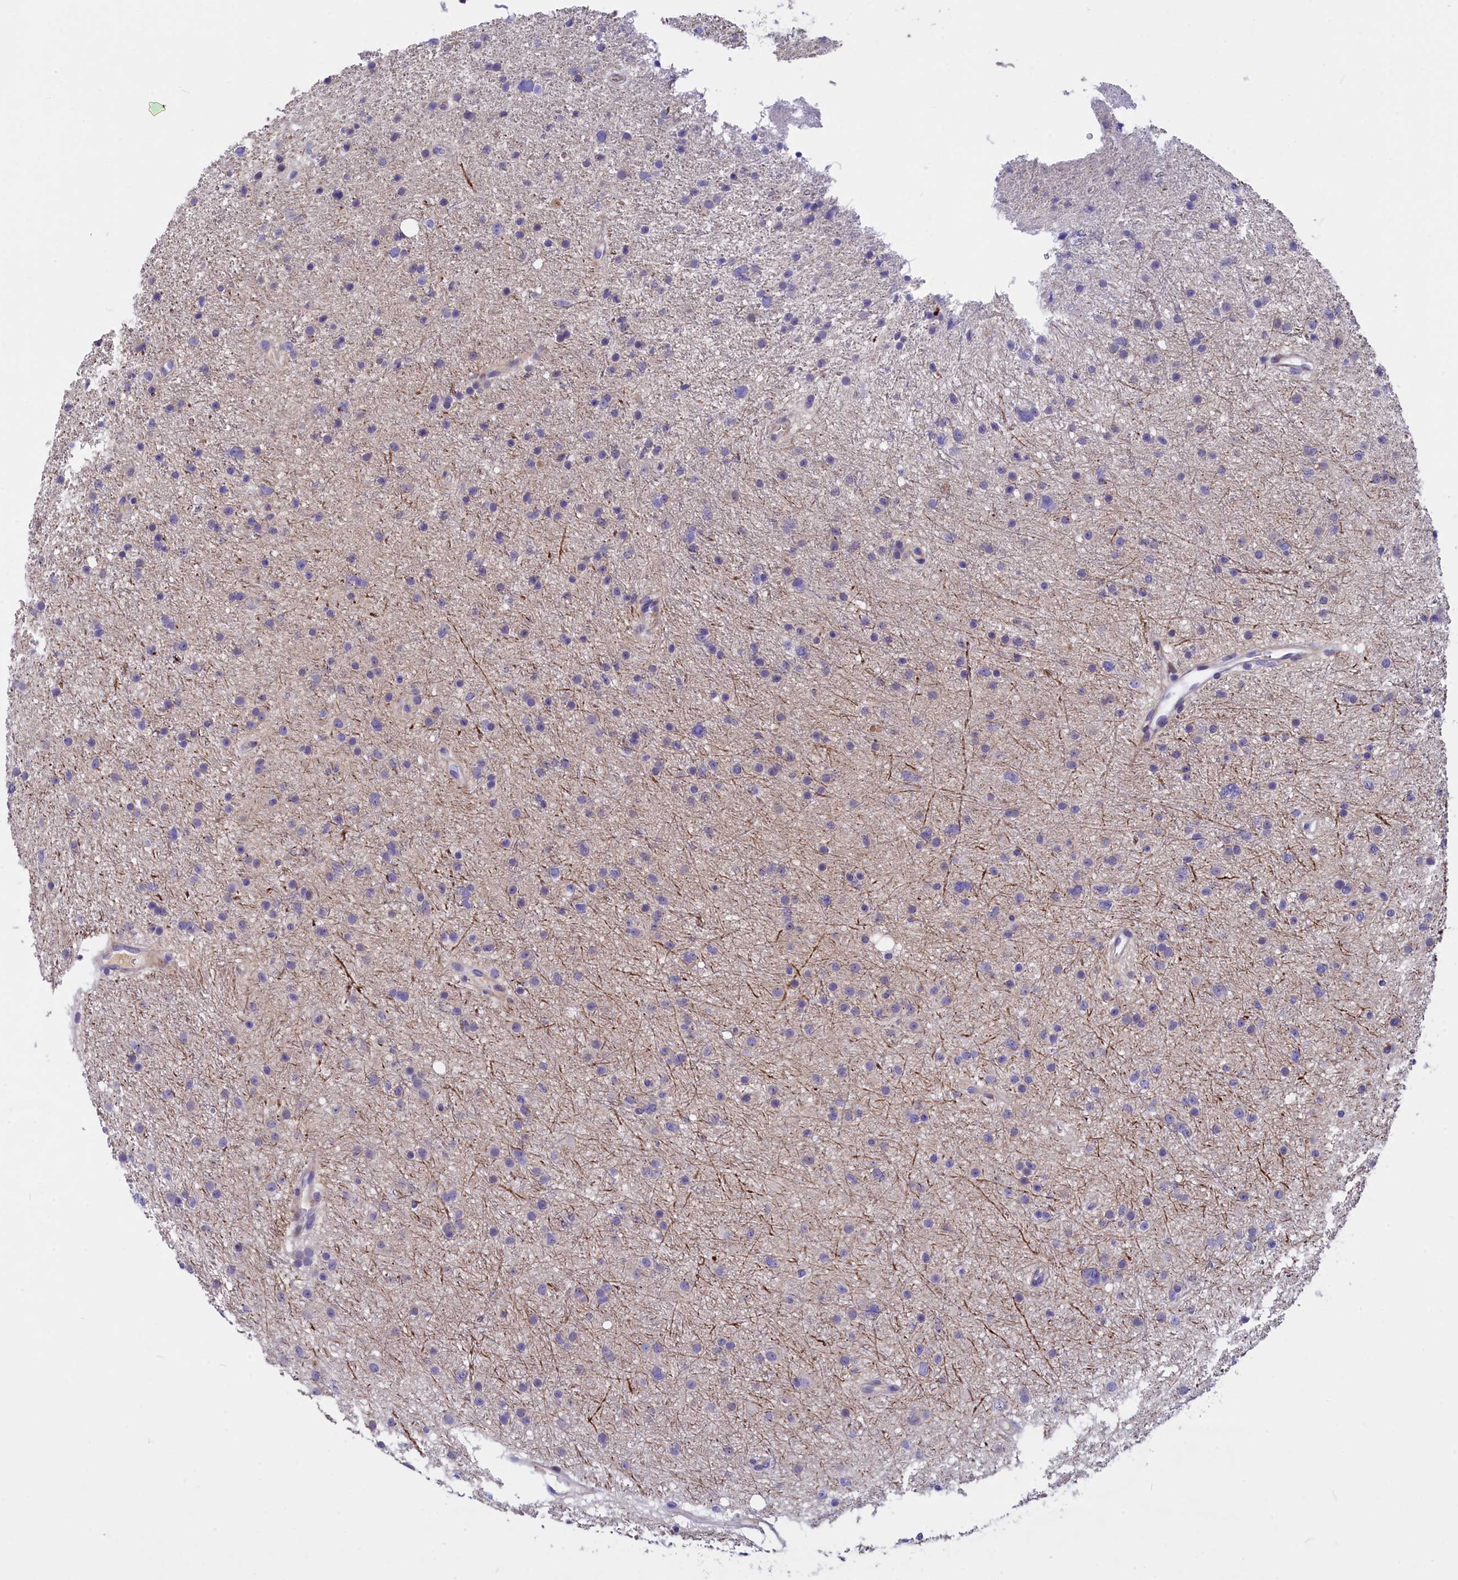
{"staining": {"intensity": "negative", "quantity": "none", "location": "none"}, "tissue": "glioma", "cell_type": "Tumor cells", "image_type": "cancer", "snomed": [{"axis": "morphology", "description": "Glioma, malignant, Low grade"}, {"axis": "topography", "description": "Cerebral cortex"}], "caption": "Protein analysis of malignant low-grade glioma displays no significant staining in tumor cells.", "gene": "NKPD1", "patient": {"sex": "female", "age": 39}}